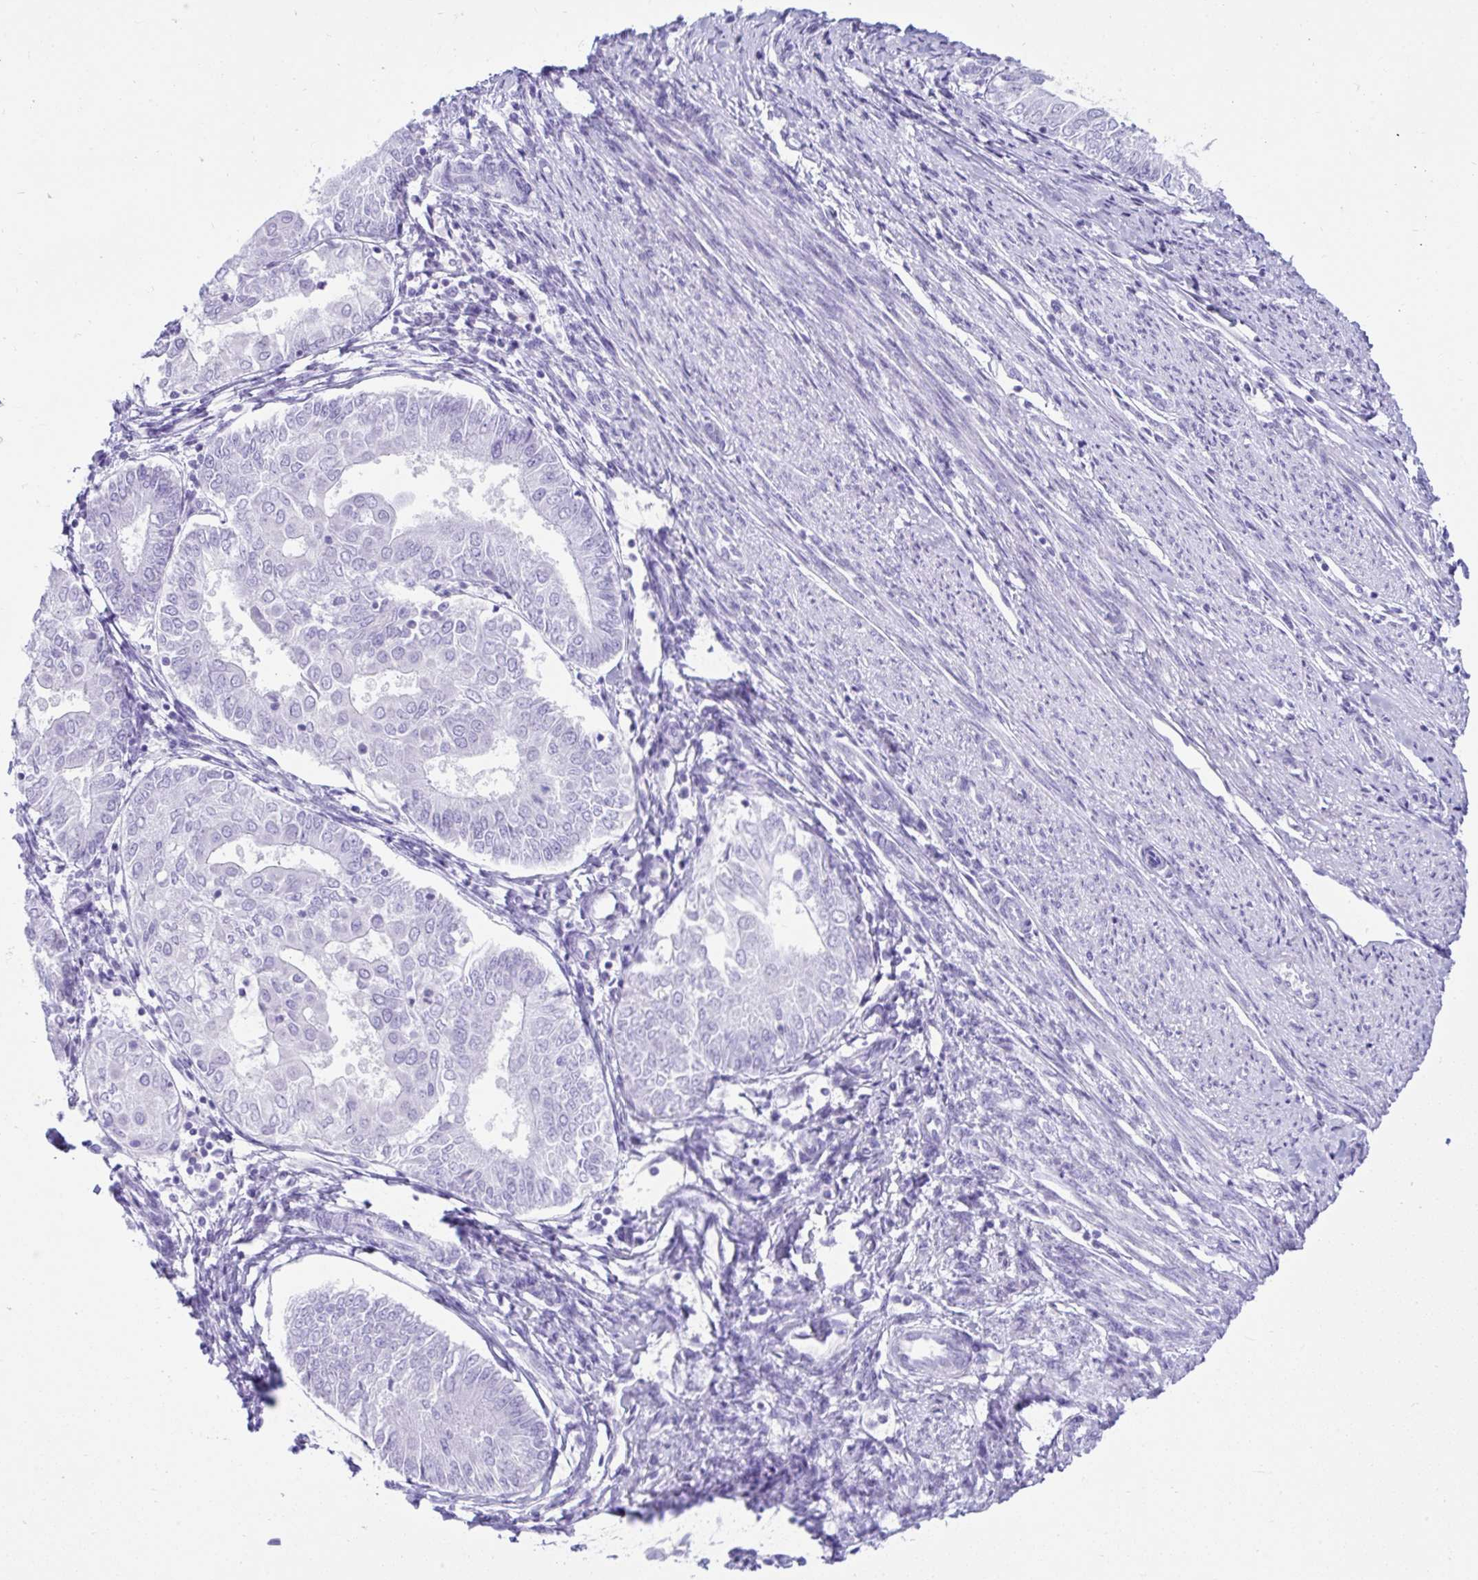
{"staining": {"intensity": "negative", "quantity": "none", "location": "none"}, "tissue": "endometrial cancer", "cell_type": "Tumor cells", "image_type": "cancer", "snomed": [{"axis": "morphology", "description": "Adenocarcinoma, NOS"}, {"axis": "topography", "description": "Endometrium"}], "caption": "Tumor cells show no significant positivity in endometrial cancer (adenocarcinoma).", "gene": "PSCA", "patient": {"sex": "female", "age": 68}}